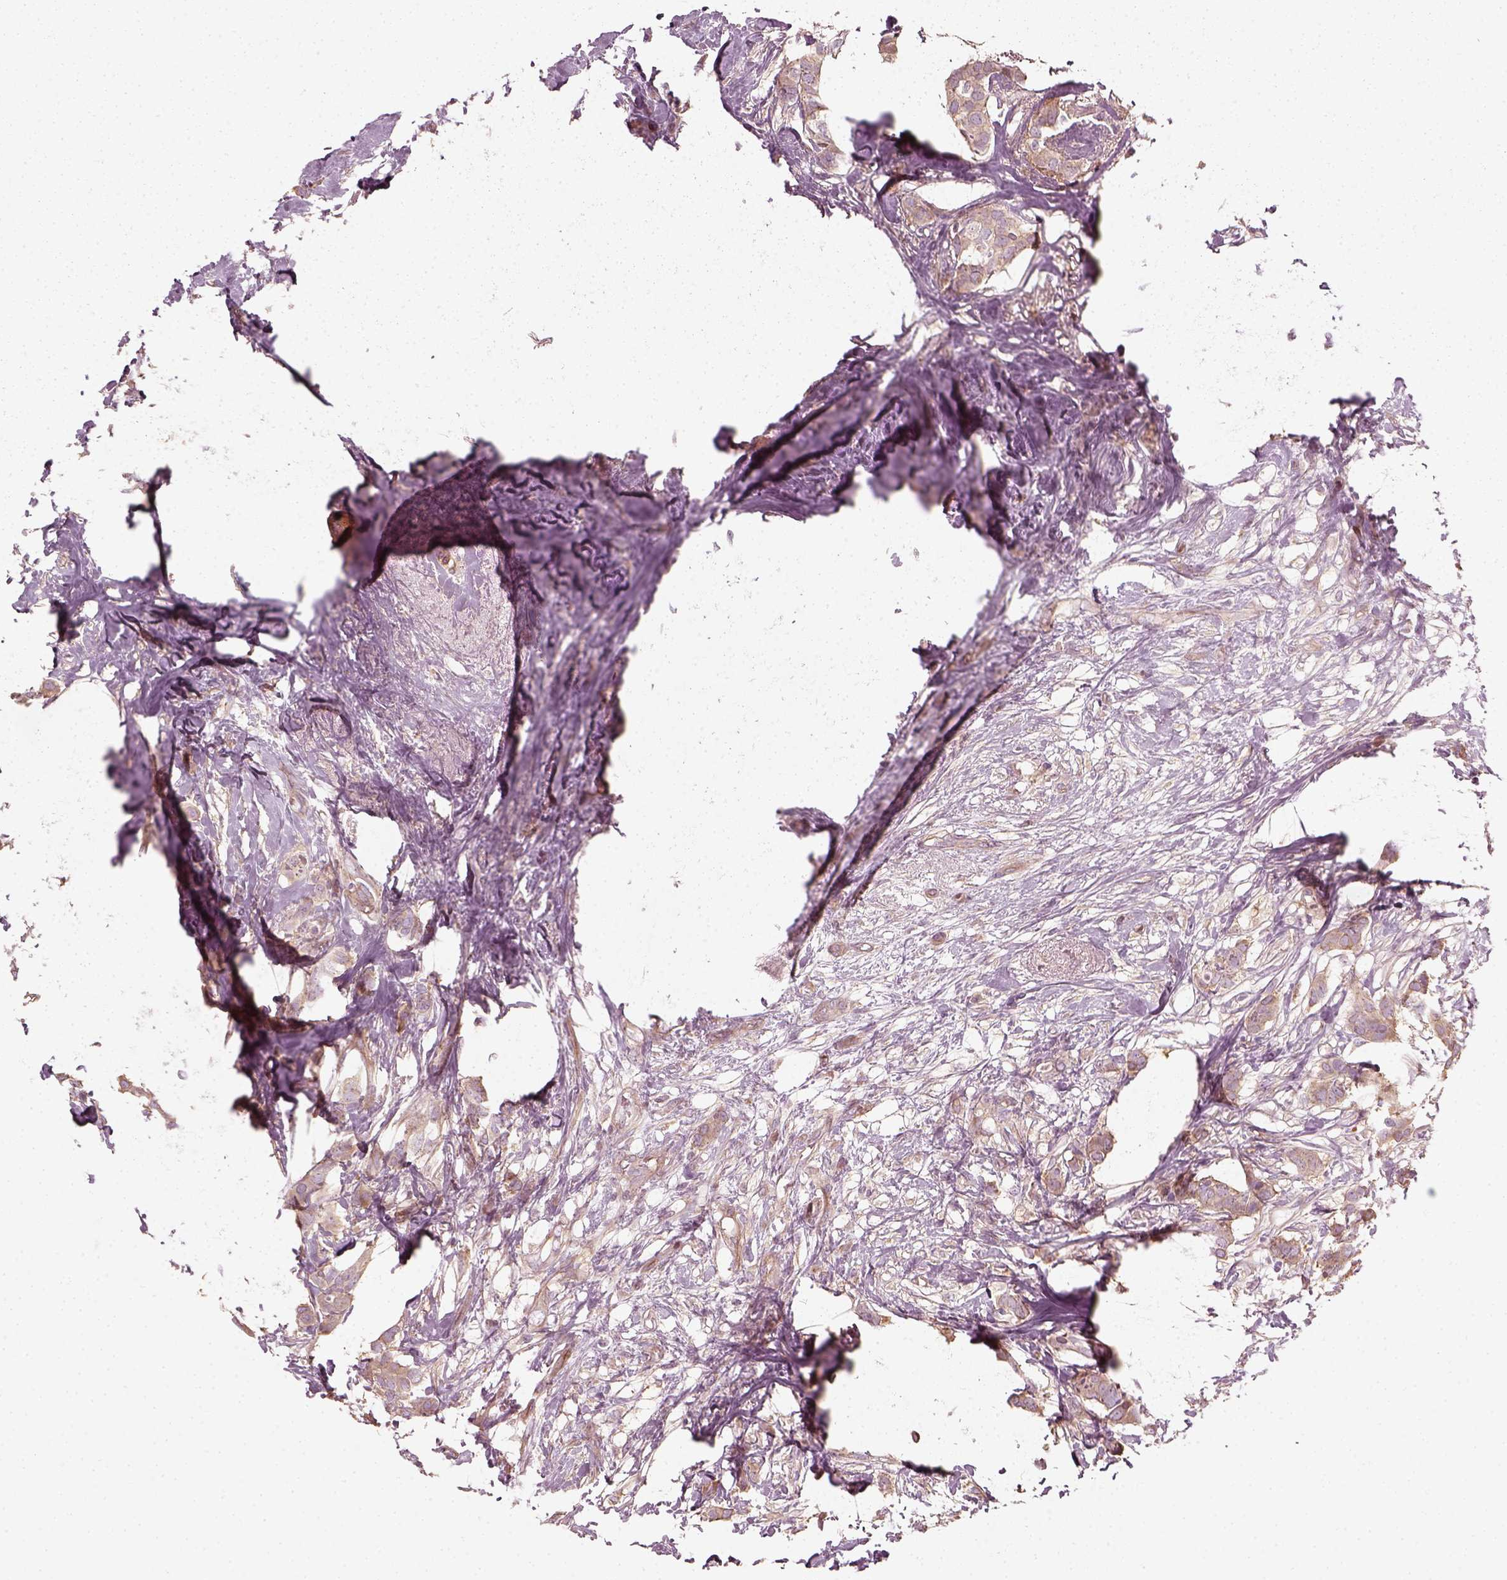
{"staining": {"intensity": "weak", "quantity": ">75%", "location": "cytoplasmic/membranous"}, "tissue": "breast cancer", "cell_type": "Tumor cells", "image_type": "cancer", "snomed": [{"axis": "morphology", "description": "Duct carcinoma"}, {"axis": "topography", "description": "Breast"}], "caption": "The micrograph exhibits immunohistochemical staining of breast cancer. There is weak cytoplasmic/membranous positivity is appreciated in approximately >75% of tumor cells.", "gene": "NPTN", "patient": {"sex": "female", "age": 62}}